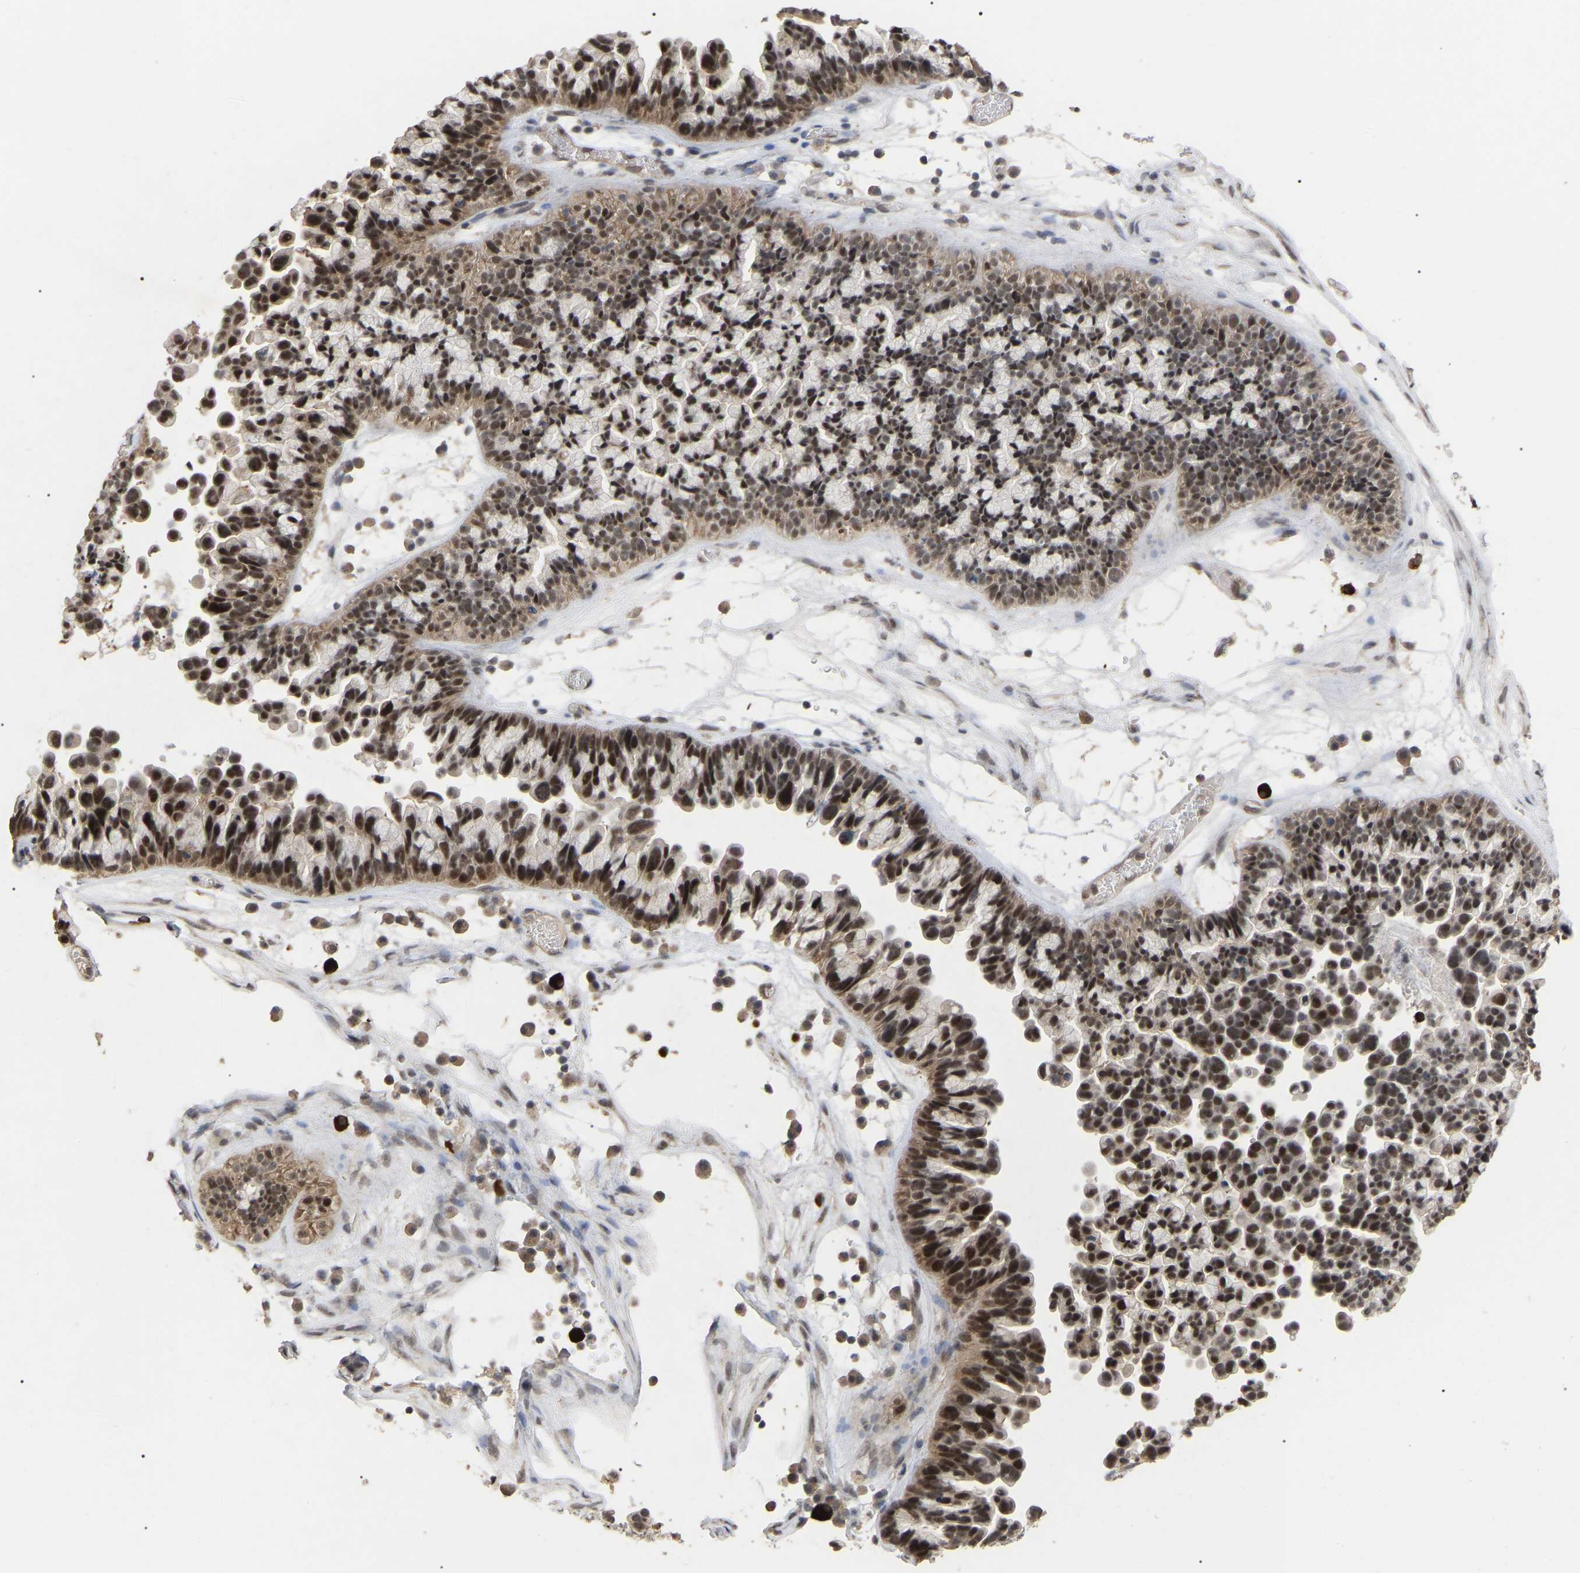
{"staining": {"intensity": "strong", "quantity": ">75%", "location": "nuclear"}, "tissue": "ovarian cancer", "cell_type": "Tumor cells", "image_type": "cancer", "snomed": [{"axis": "morphology", "description": "Cystadenocarcinoma, serous, NOS"}, {"axis": "topography", "description": "Ovary"}], "caption": "Ovarian cancer was stained to show a protein in brown. There is high levels of strong nuclear expression in about >75% of tumor cells.", "gene": "JAZF1", "patient": {"sex": "female", "age": 56}}